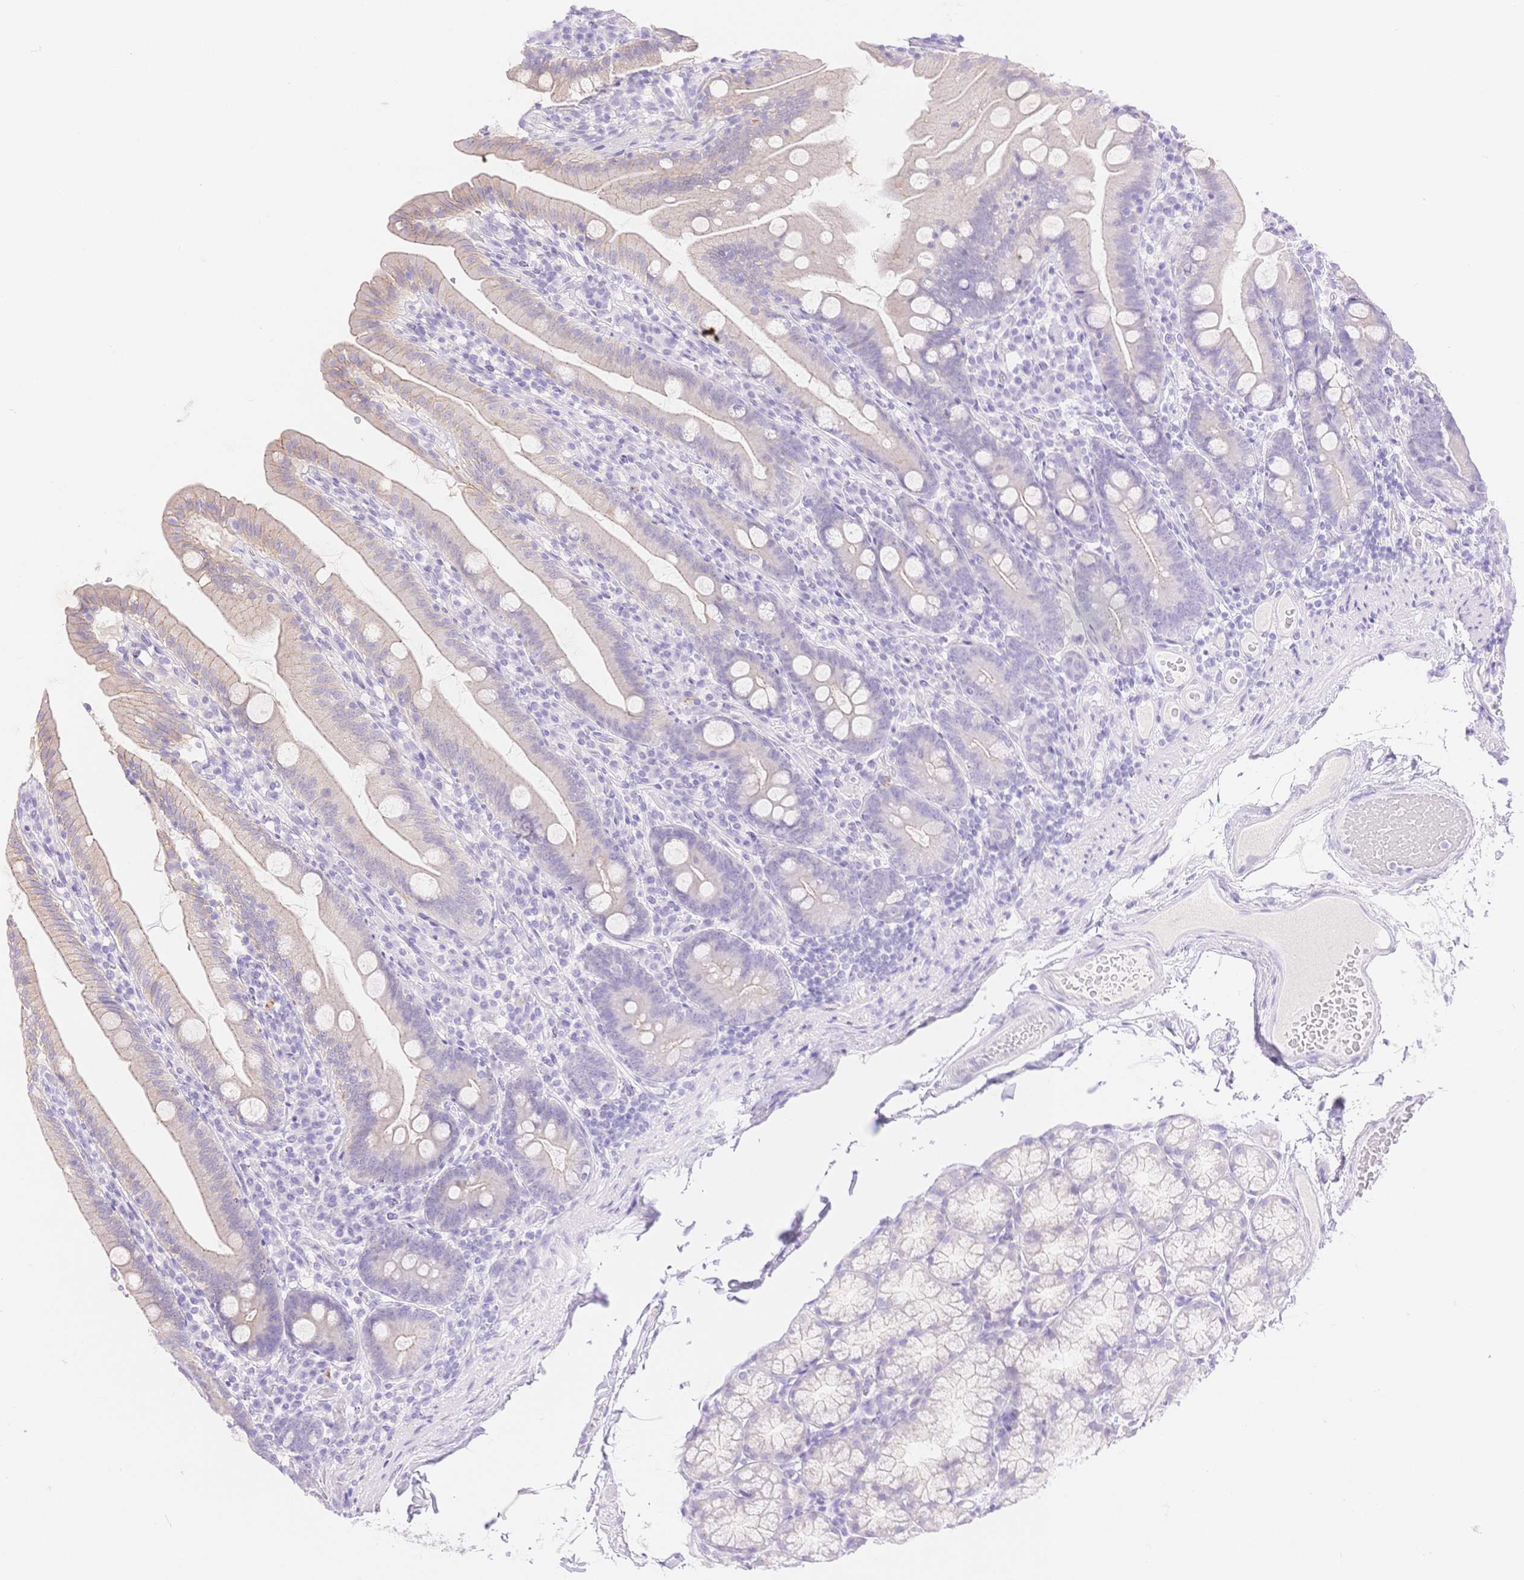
{"staining": {"intensity": "weak", "quantity": "<25%", "location": "cytoplasmic/membranous"}, "tissue": "duodenum", "cell_type": "Glandular cells", "image_type": "normal", "snomed": [{"axis": "morphology", "description": "Normal tissue, NOS"}, {"axis": "topography", "description": "Duodenum"}], "caption": "This is an IHC histopathology image of benign human duodenum. There is no staining in glandular cells.", "gene": "WDR54", "patient": {"sex": "female", "age": 67}}